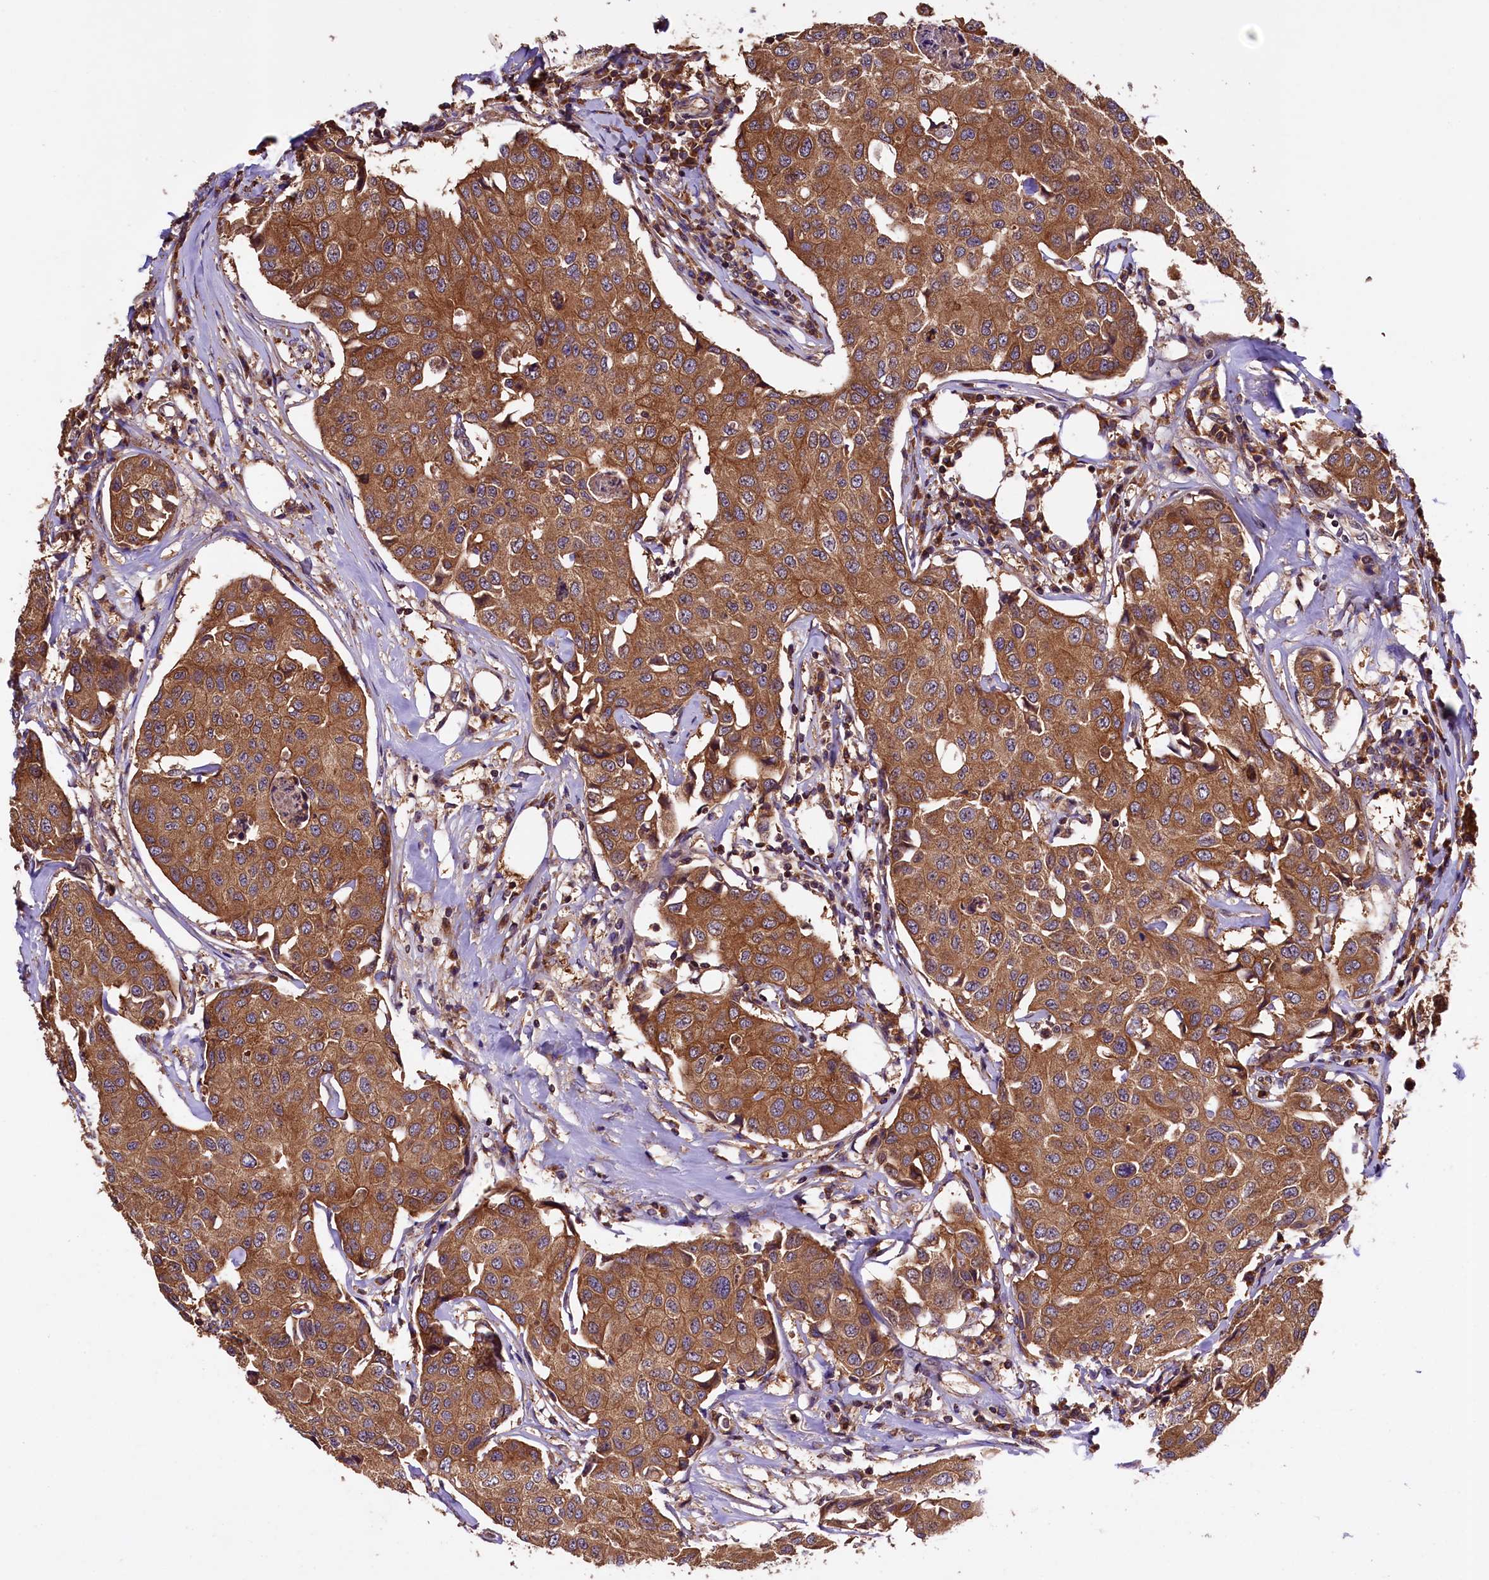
{"staining": {"intensity": "moderate", "quantity": ">75%", "location": "cytoplasmic/membranous"}, "tissue": "breast cancer", "cell_type": "Tumor cells", "image_type": "cancer", "snomed": [{"axis": "morphology", "description": "Duct carcinoma"}, {"axis": "topography", "description": "Breast"}], "caption": "Immunohistochemistry of human intraductal carcinoma (breast) demonstrates medium levels of moderate cytoplasmic/membranous positivity in about >75% of tumor cells.", "gene": "KLC2", "patient": {"sex": "female", "age": 80}}